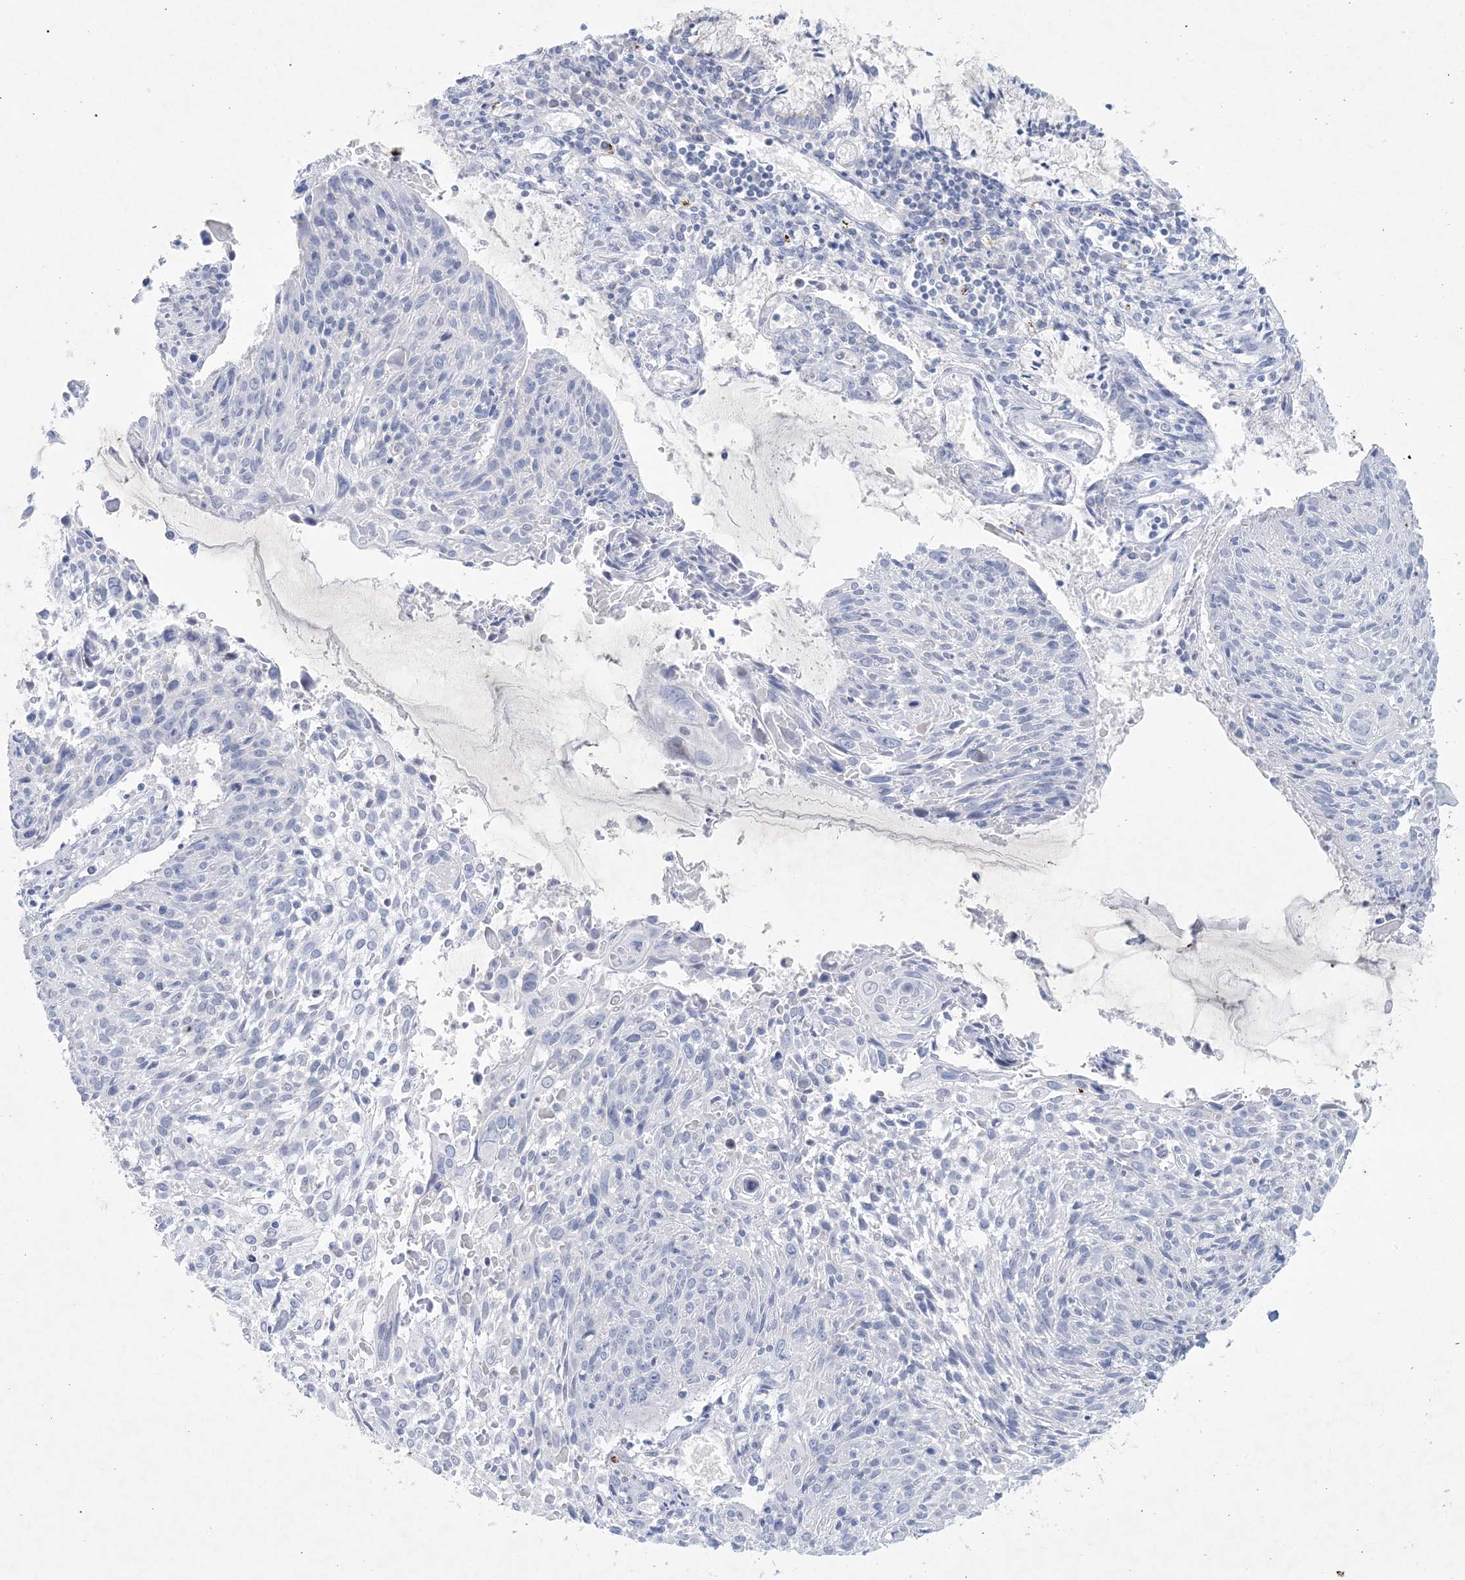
{"staining": {"intensity": "negative", "quantity": "none", "location": "none"}, "tissue": "cervical cancer", "cell_type": "Tumor cells", "image_type": "cancer", "snomed": [{"axis": "morphology", "description": "Squamous cell carcinoma, NOS"}, {"axis": "topography", "description": "Cervix"}], "caption": "Immunohistochemical staining of cervical squamous cell carcinoma shows no significant expression in tumor cells.", "gene": "GABRG1", "patient": {"sex": "female", "age": 51}}